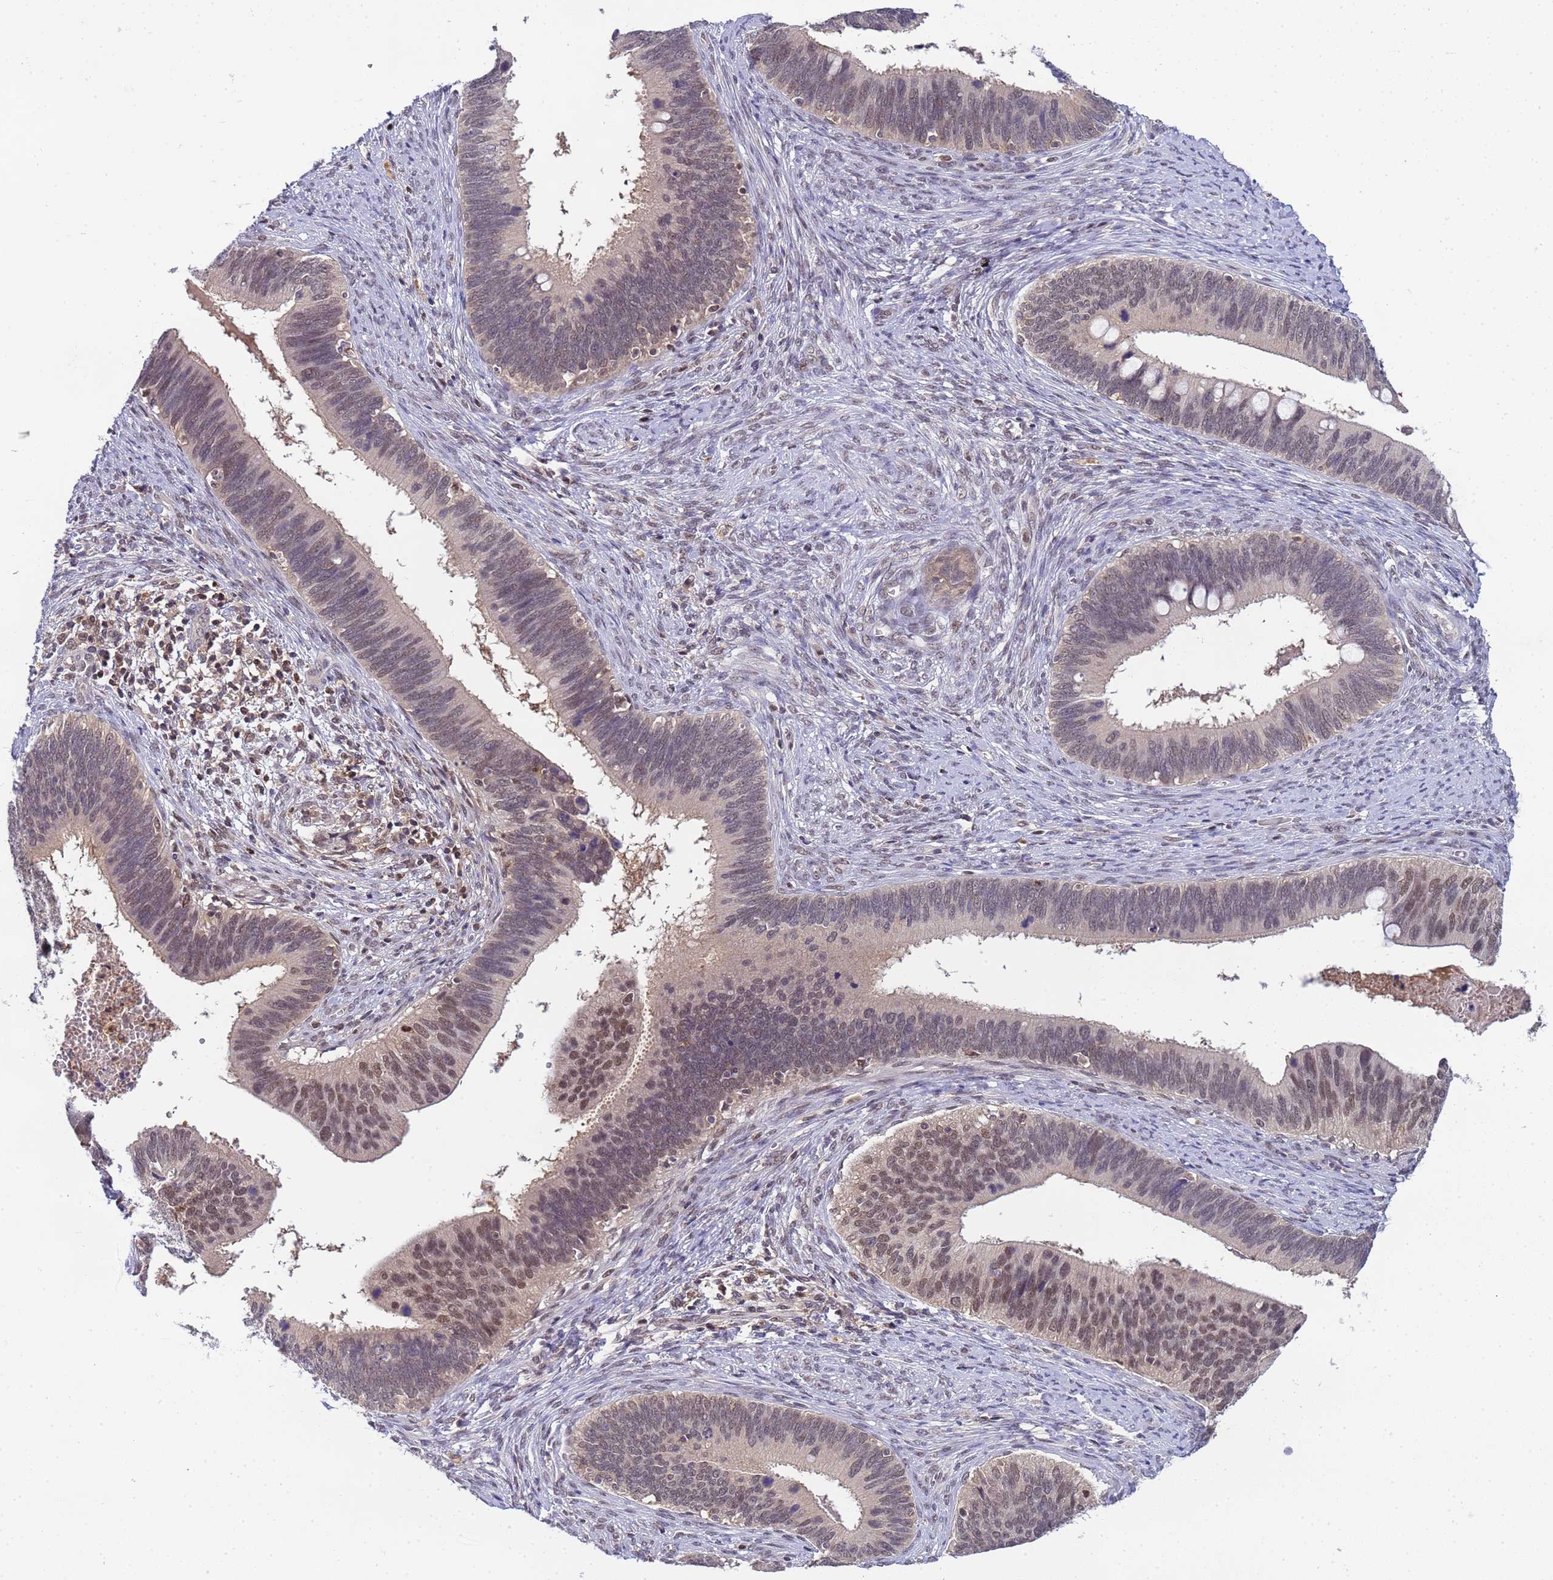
{"staining": {"intensity": "moderate", "quantity": "25%-75%", "location": "nuclear"}, "tissue": "cervical cancer", "cell_type": "Tumor cells", "image_type": "cancer", "snomed": [{"axis": "morphology", "description": "Adenocarcinoma, NOS"}, {"axis": "topography", "description": "Cervix"}], "caption": "Tumor cells demonstrate moderate nuclear expression in about 25%-75% of cells in cervical adenocarcinoma.", "gene": "CD53", "patient": {"sex": "female", "age": 42}}